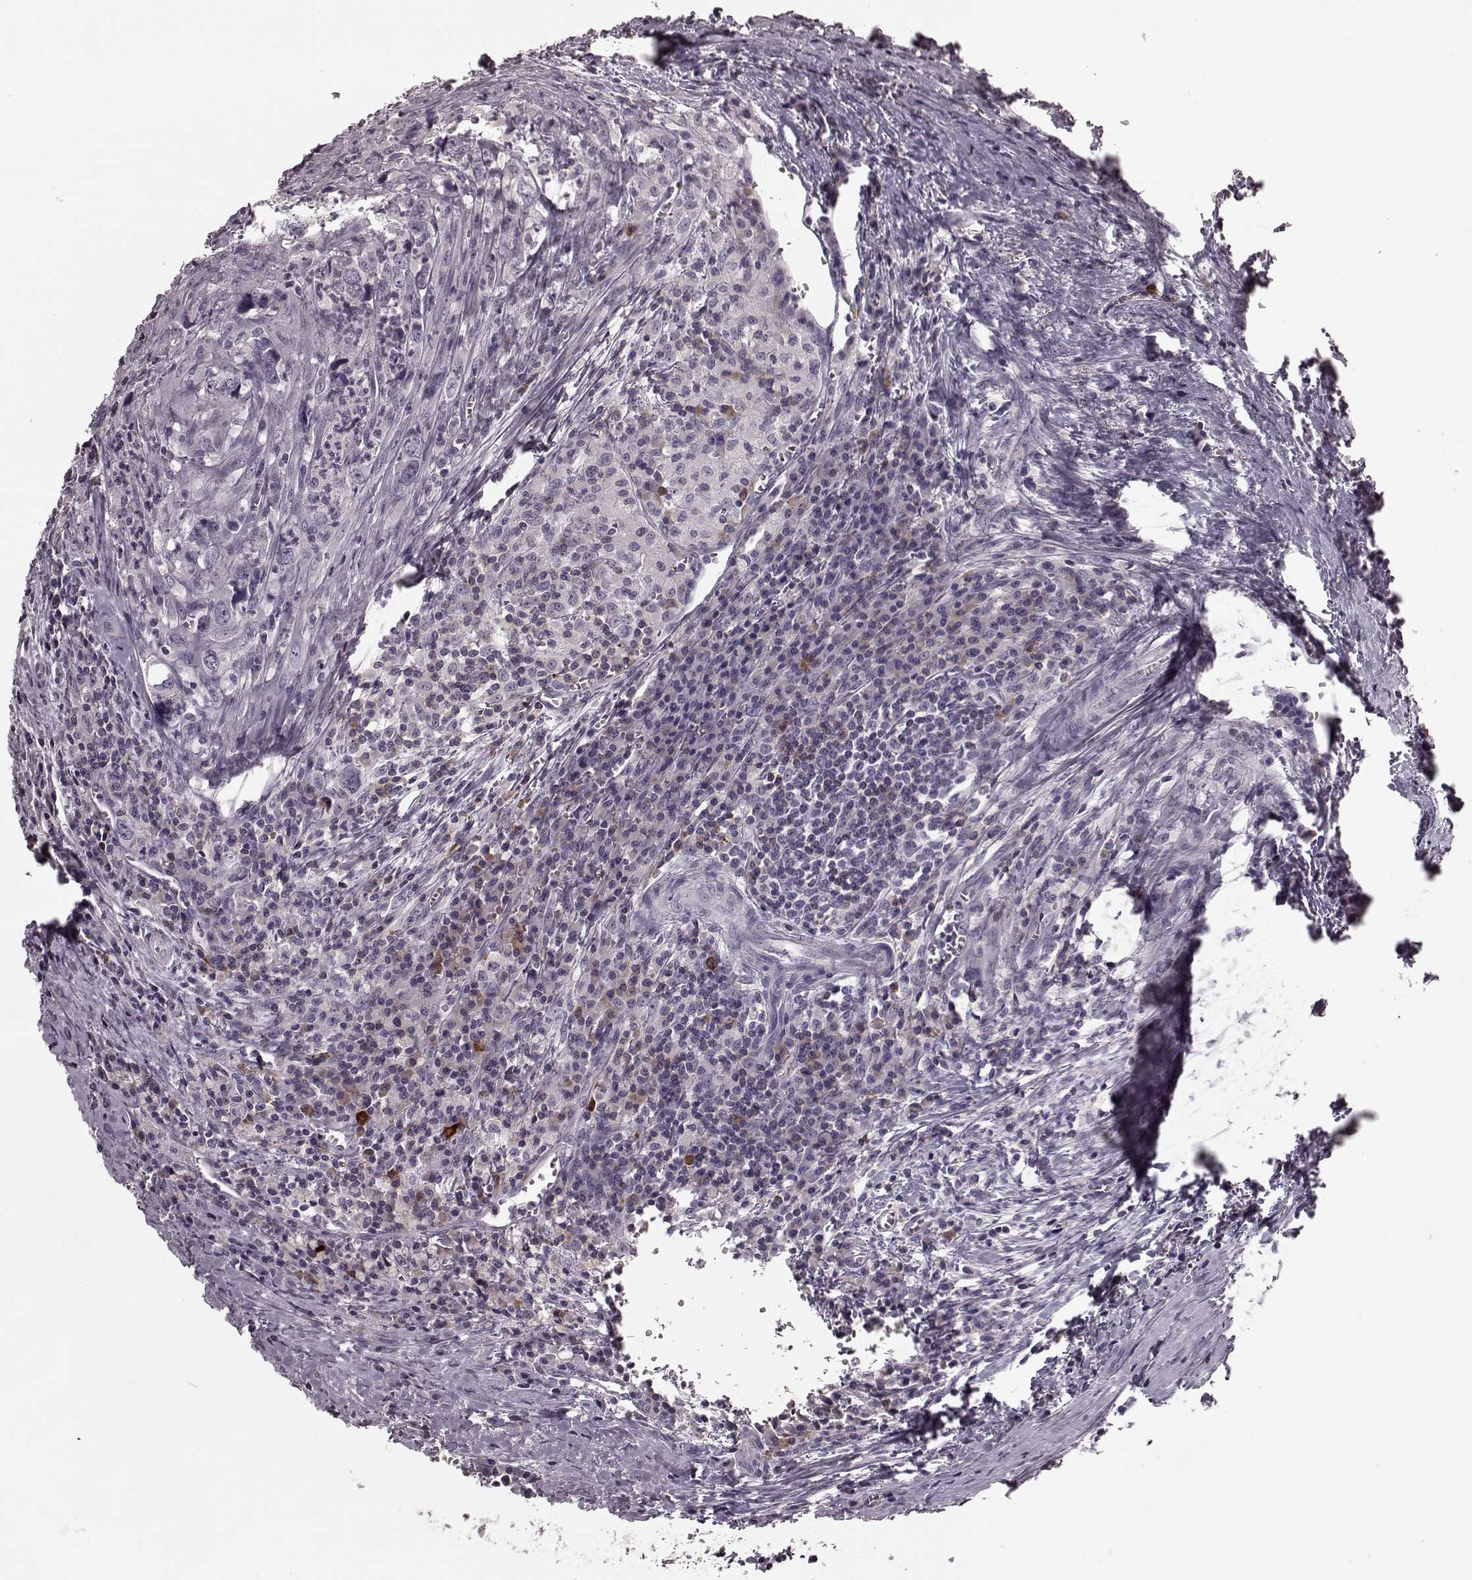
{"staining": {"intensity": "negative", "quantity": "none", "location": "none"}, "tissue": "colorectal cancer", "cell_type": "Tumor cells", "image_type": "cancer", "snomed": [{"axis": "morphology", "description": "Adenocarcinoma, NOS"}, {"axis": "topography", "description": "Colon"}], "caption": "The image displays no significant positivity in tumor cells of adenocarcinoma (colorectal).", "gene": "CD28", "patient": {"sex": "female", "age": 82}}